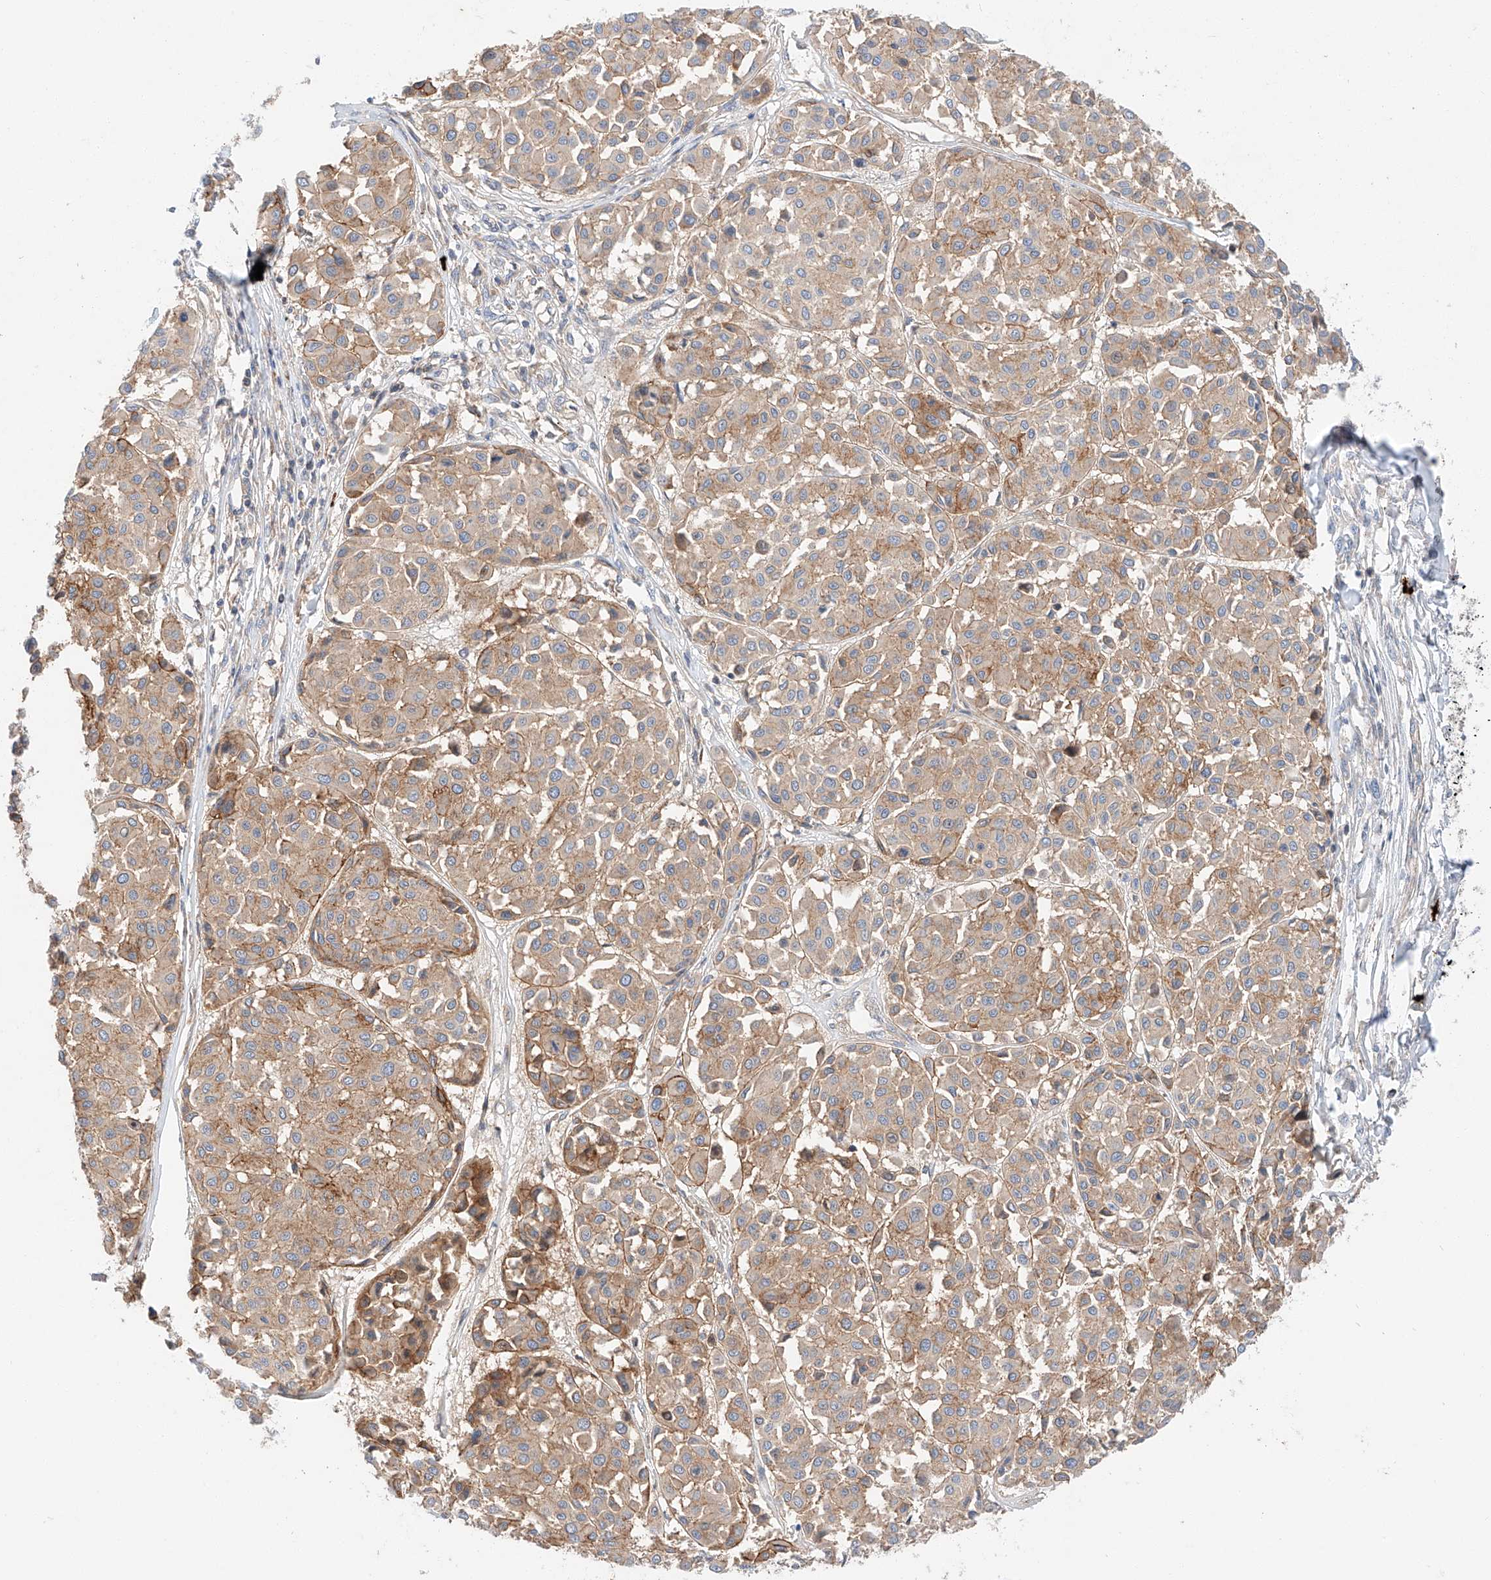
{"staining": {"intensity": "moderate", "quantity": "25%-75%", "location": "cytoplasmic/membranous"}, "tissue": "melanoma", "cell_type": "Tumor cells", "image_type": "cancer", "snomed": [{"axis": "morphology", "description": "Malignant melanoma, Metastatic site"}, {"axis": "topography", "description": "Soft tissue"}], "caption": "Malignant melanoma (metastatic site) was stained to show a protein in brown. There is medium levels of moderate cytoplasmic/membranous staining in approximately 25%-75% of tumor cells. The protein is shown in brown color, while the nuclei are stained blue.", "gene": "MINDY4", "patient": {"sex": "male", "age": 41}}